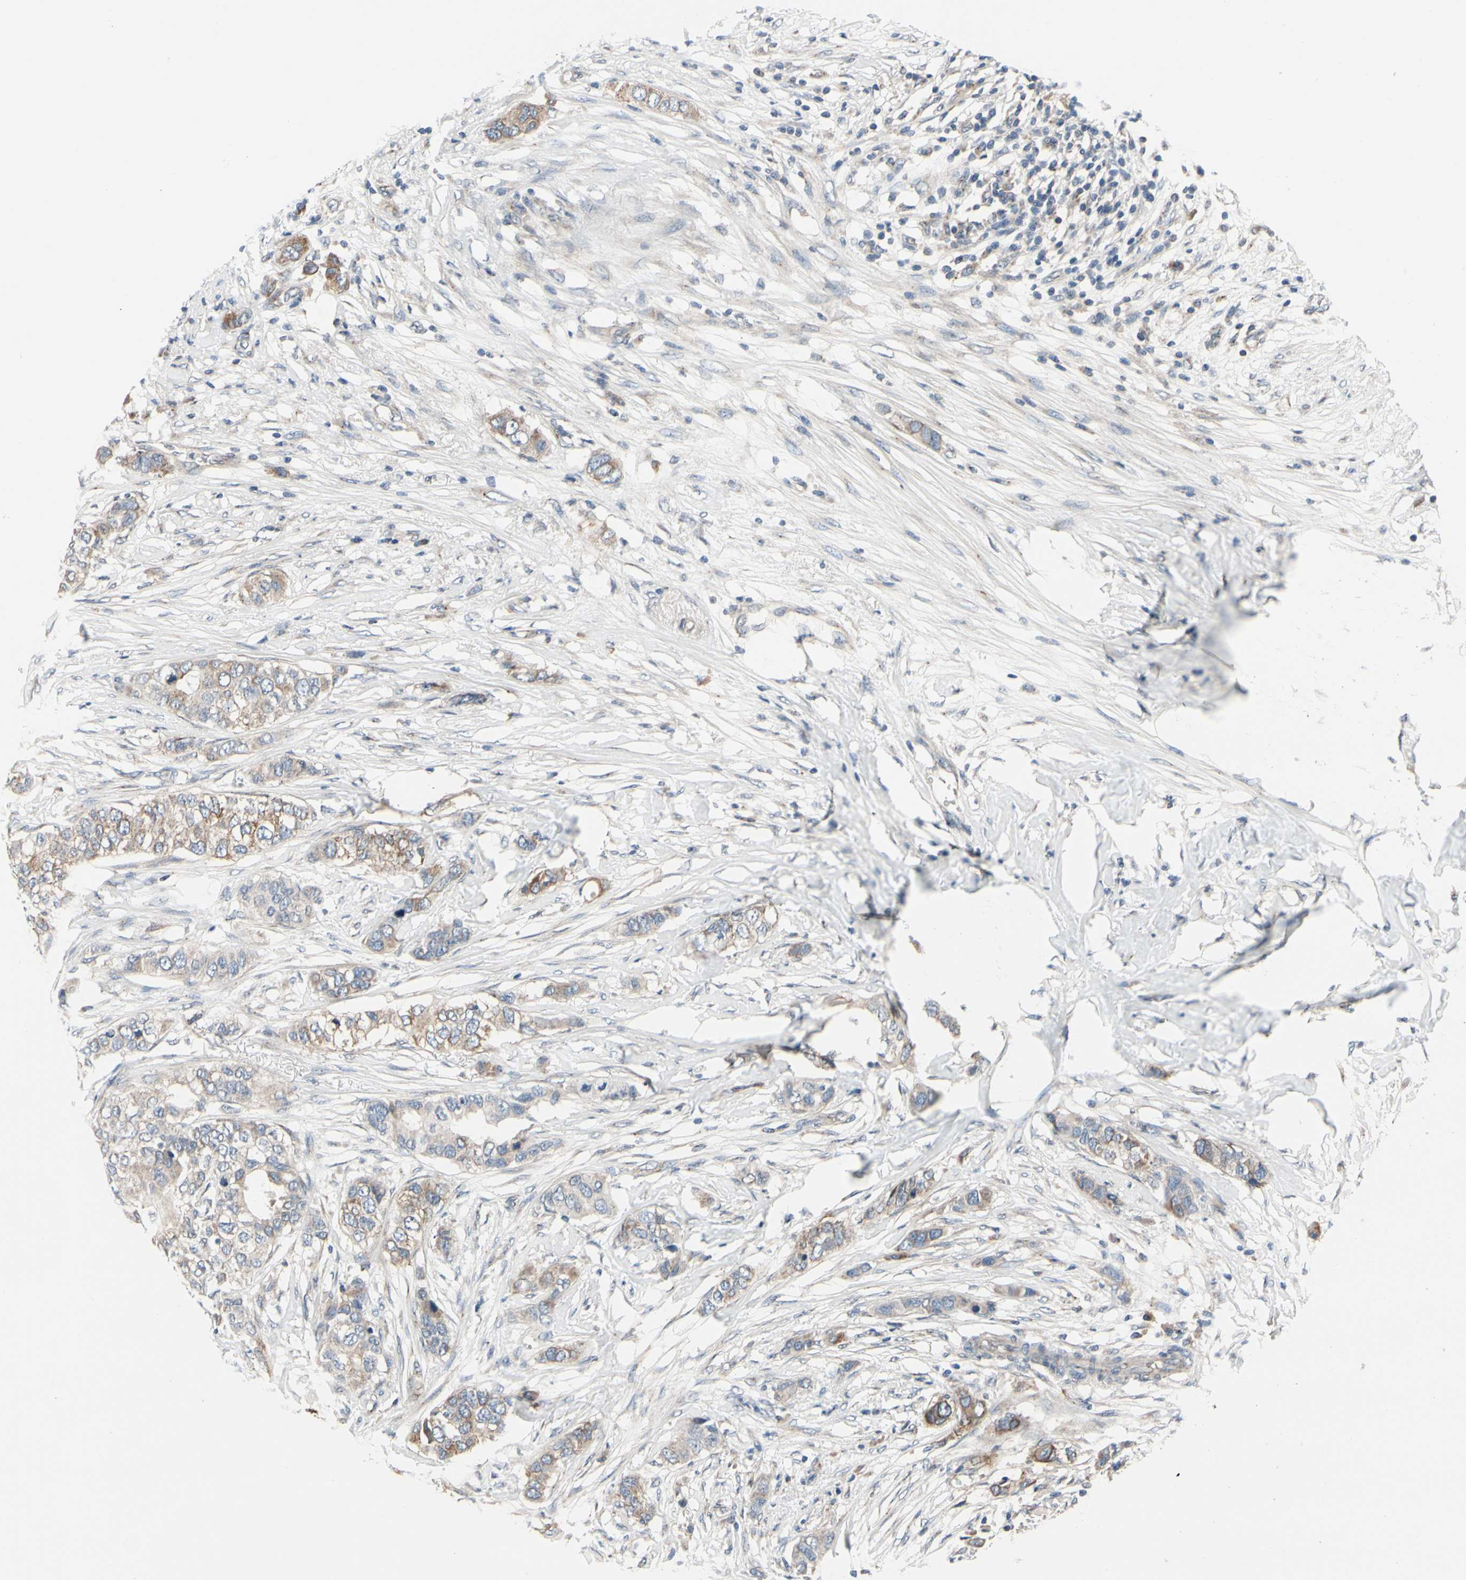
{"staining": {"intensity": "weak", "quantity": ">75%", "location": "cytoplasmic/membranous"}, "tissue": "breast cancer", "cell_type": "Tumor cells", "image_type": "cancer", "snomed": [{"axis": "morphology", "description": "Duct carcinoma"}, {"axis": "topography", "description": "Breast"}], "caption": "This is an image of immunohistochemistry staining of breast cancer, which shows weak positivity in the cytoplasmic/membranous of tumor cells.", "gene": "PRKAR2B", "patient": {"sex": "female", "age": 50}}